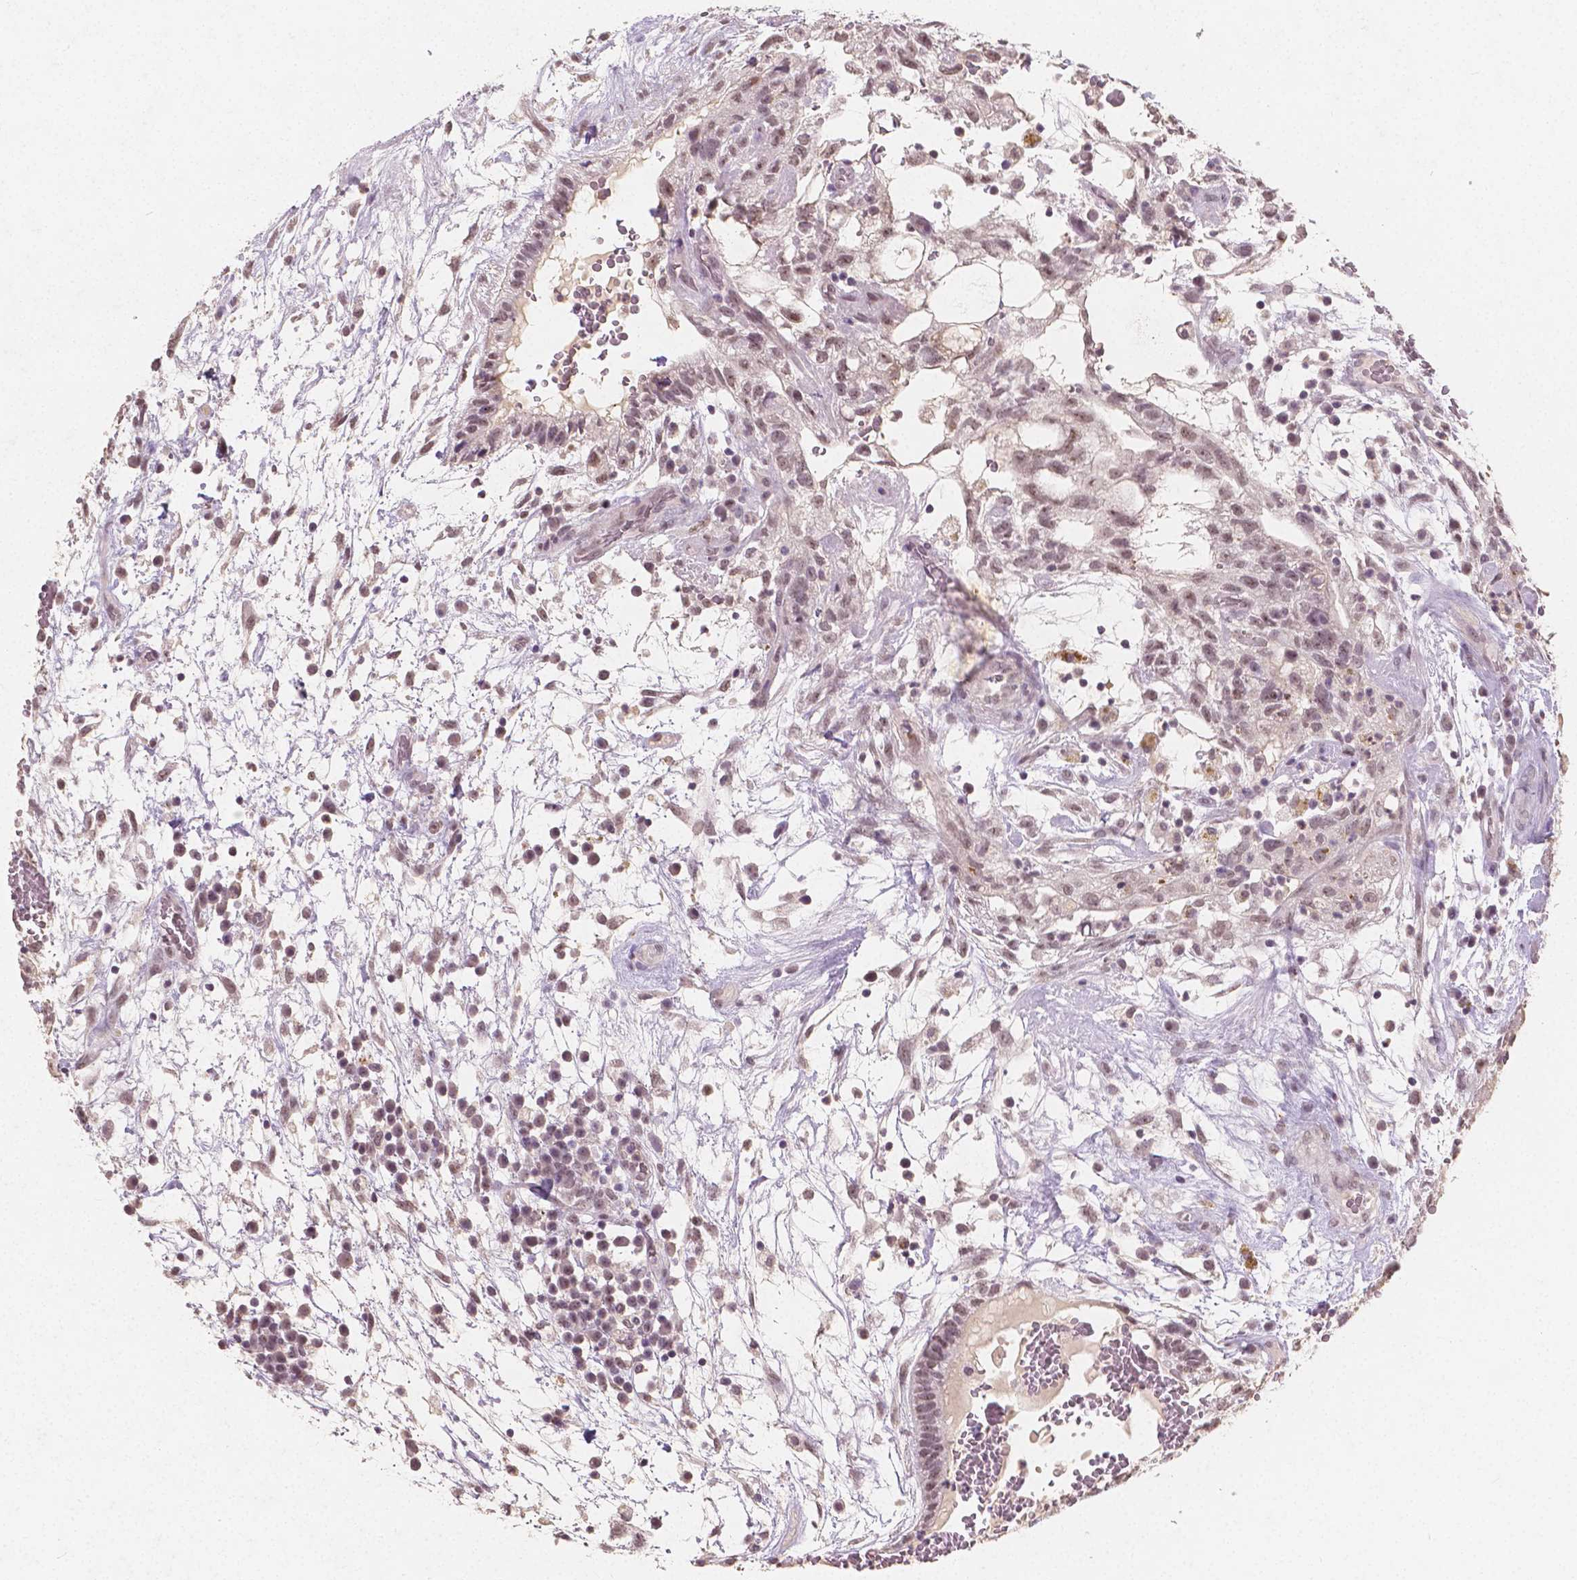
{"staining": {"intensity": "moderate", "quantity": ">75%", "location": "nuclear"}, "tissue": "testis cancer", "cell_type": "Tumor cells", "image_type": "cancer", "snomed": [{"axis": "morphology", "description": "Normal tissue, NOS"}, {"axis": "morphology", "description": "Carcinoma, Embryonal, NOS"}, {"axis": "topography", "description": "Testis"}], "caption": "A histopathology image showing moderate nuclear staining in about >75% of tumor cells in testis cancer (embryonal carcinoma), as visualized by brown immunohistochemical staining.", "gene": "NOLC1", "patient": {"sex": "male", "age": 32}}